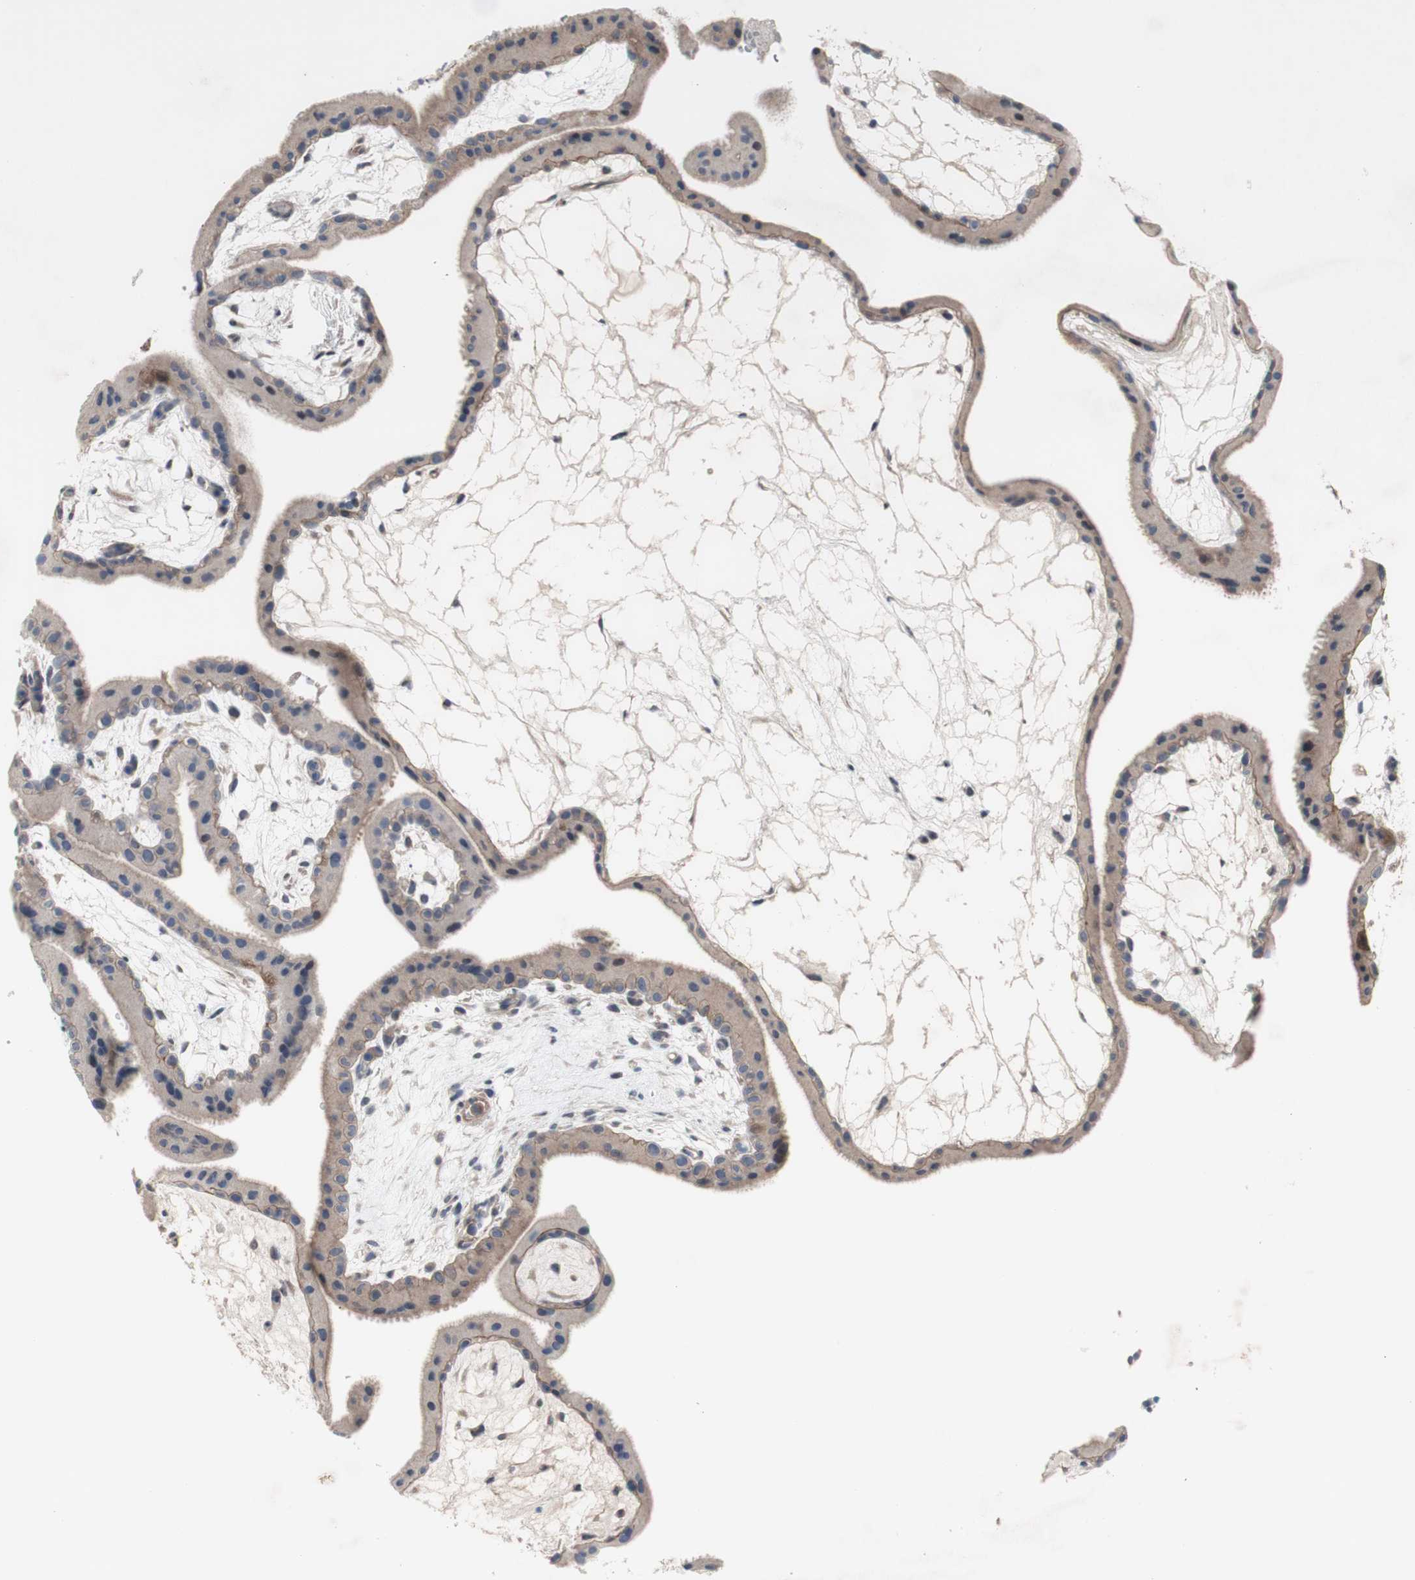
{"staining": {"intensity": "moderate", "quantity": ">75%", "location": "cytoplasmic/membranous"}, "tissue": "placenta", "cell_type": "Trophoblastic cells", "image_type": "normal", "snomed": [{"axis": "morphology", "description": "Normal tissue, NOS"}, {"axis": "topography", "description": "Placenta"}], "caption": "Immunohistochemistry micrograph of benign placenta: human placenta stained using immunohistochemistry (IHC) exhibits medium levels of moderate protein expression localized specifically in the cytoplasmic/membranous of trophoblastic cells, appearing as a cytoplasmic/membranous brown color.", "gene": "OAZ1", "patient": {"sex": "female", "age": 19}}